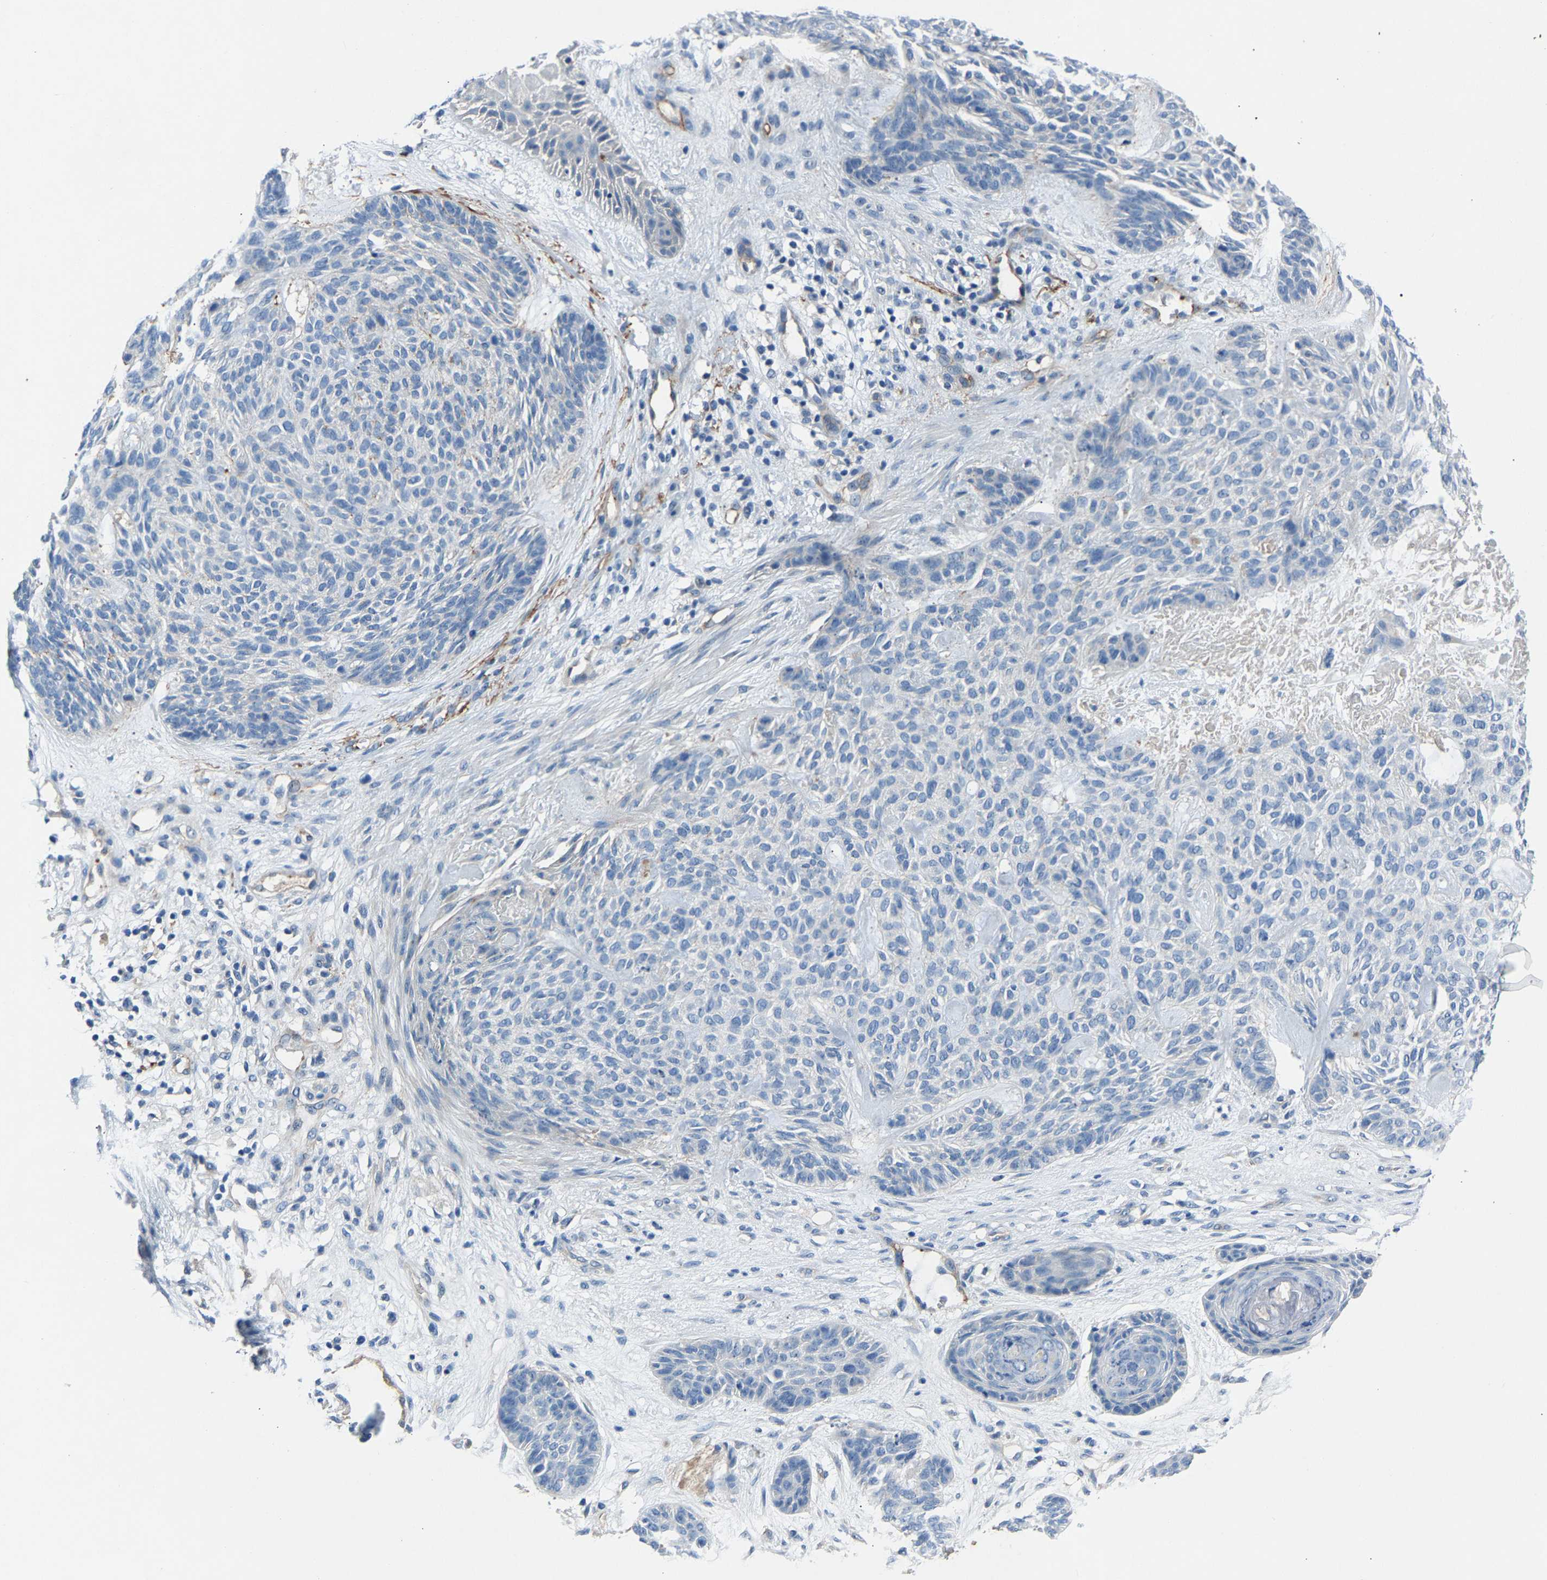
{"staining": {"intensity": "negative", "quantity": "none", "location": "none"}, "tissue": "skin cancer", "cell_type": "Tumor cells", "image_type": "cancer", "snomed": [{"axis": "morphology", "description": "Basal cell carcinoma"}, {"axis": "topography", "description": "Skin"}], "caption": "IHC photomicrograph of skin basal cell carcinoma stained for a protein (brown), which reveals no positivity in tumor cells.", "gene": "DNAAF5", "patient": {"sex": "male", "age": 55}}